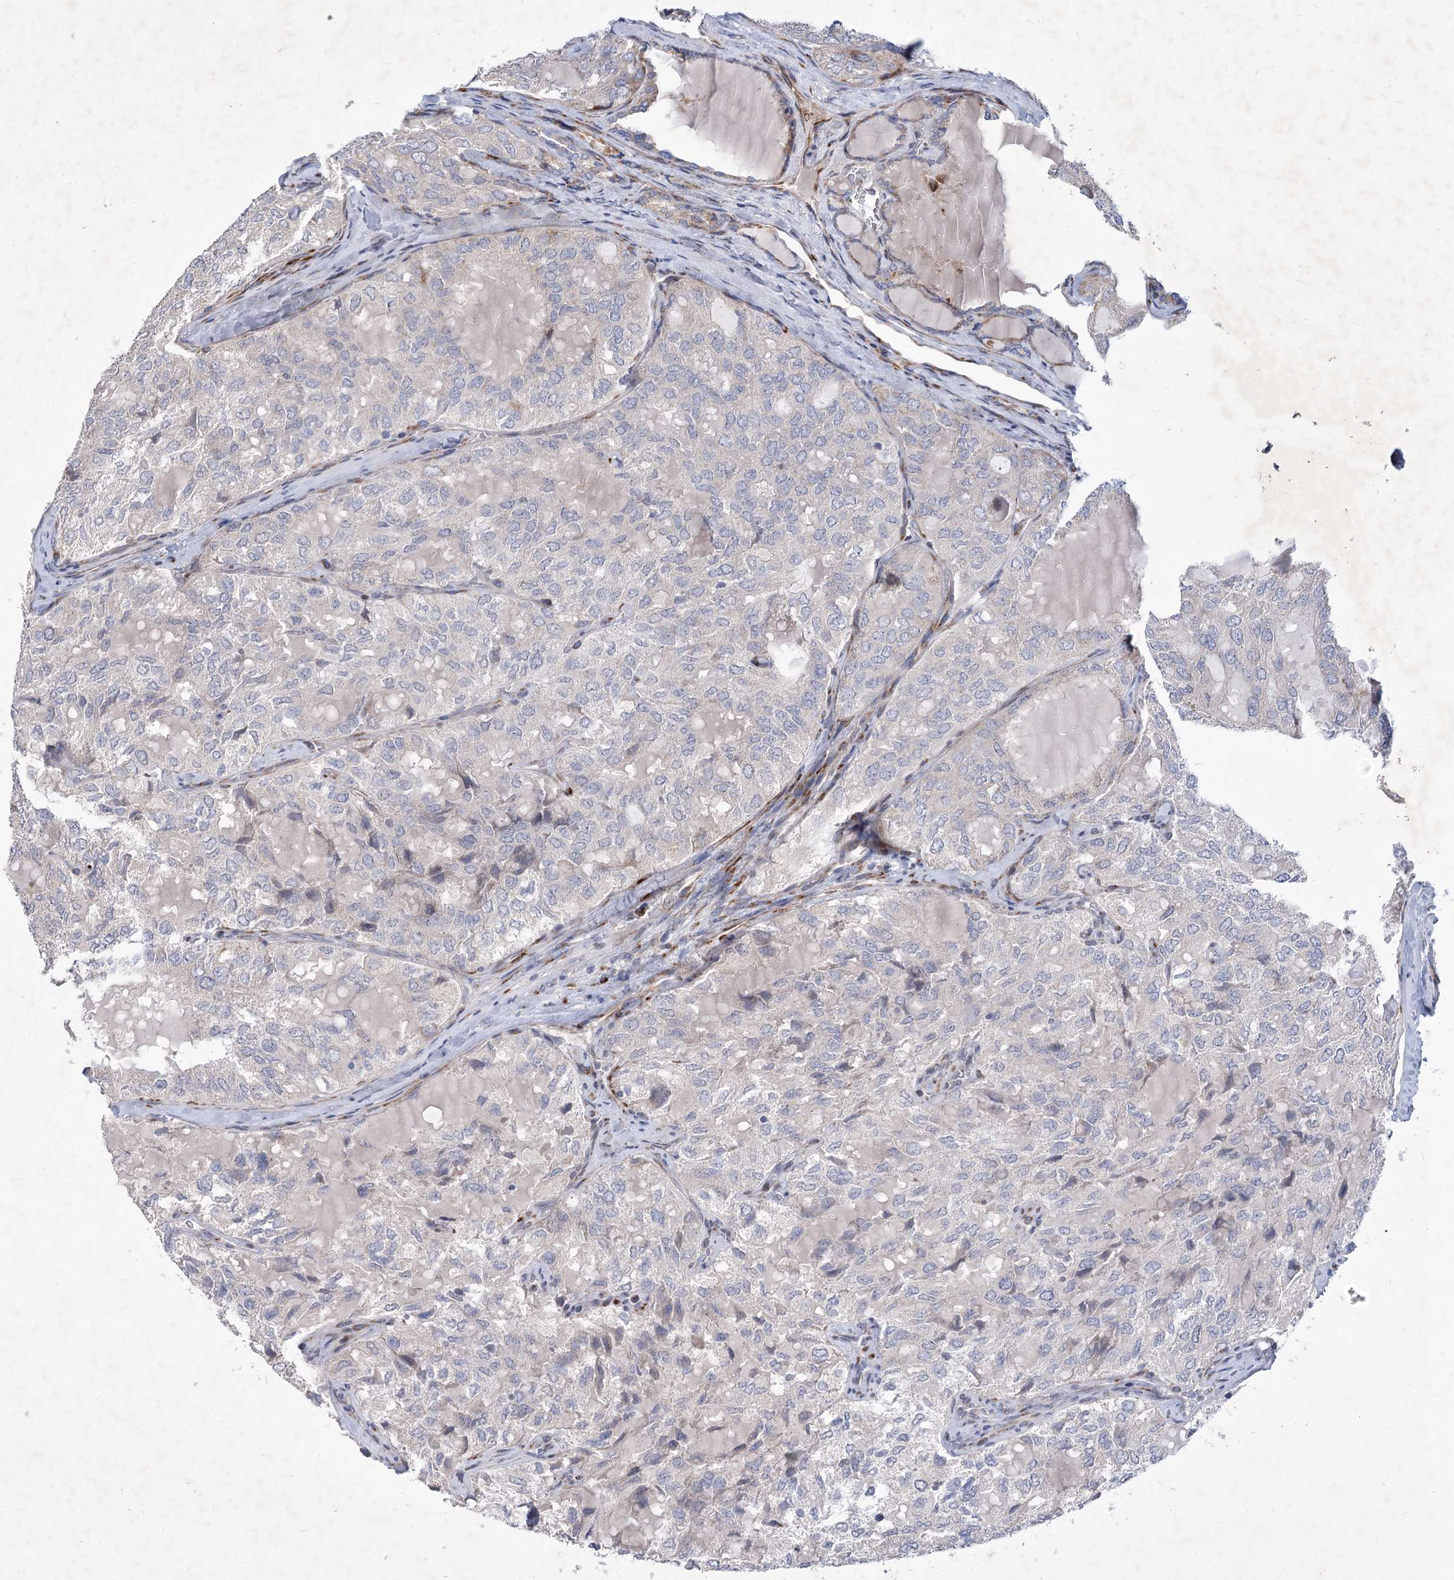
{"staining": {"intensity": "negative", "quantity": "none", "location": "none"}, "tissue": "thyroid cancer", "cell_type": "Tumor cells", "image_type": "cancer", "snomed": [{"axis": "morphology", "description": "Follicular adenoma carcinoma, NOS"}, {"axis": "topography", "description": "Thyroid gland"}], "caption": "IHC photomicrograph of neoplastic tissue: human follicular adenoma carcinoma (thyroid) stained with DAB (3,3'-diaminobenzidine) demonstrates no significant protein staining in tumor cells.", "gene": "GCNT4", "patient": {"sex": "male", "age": 75}}